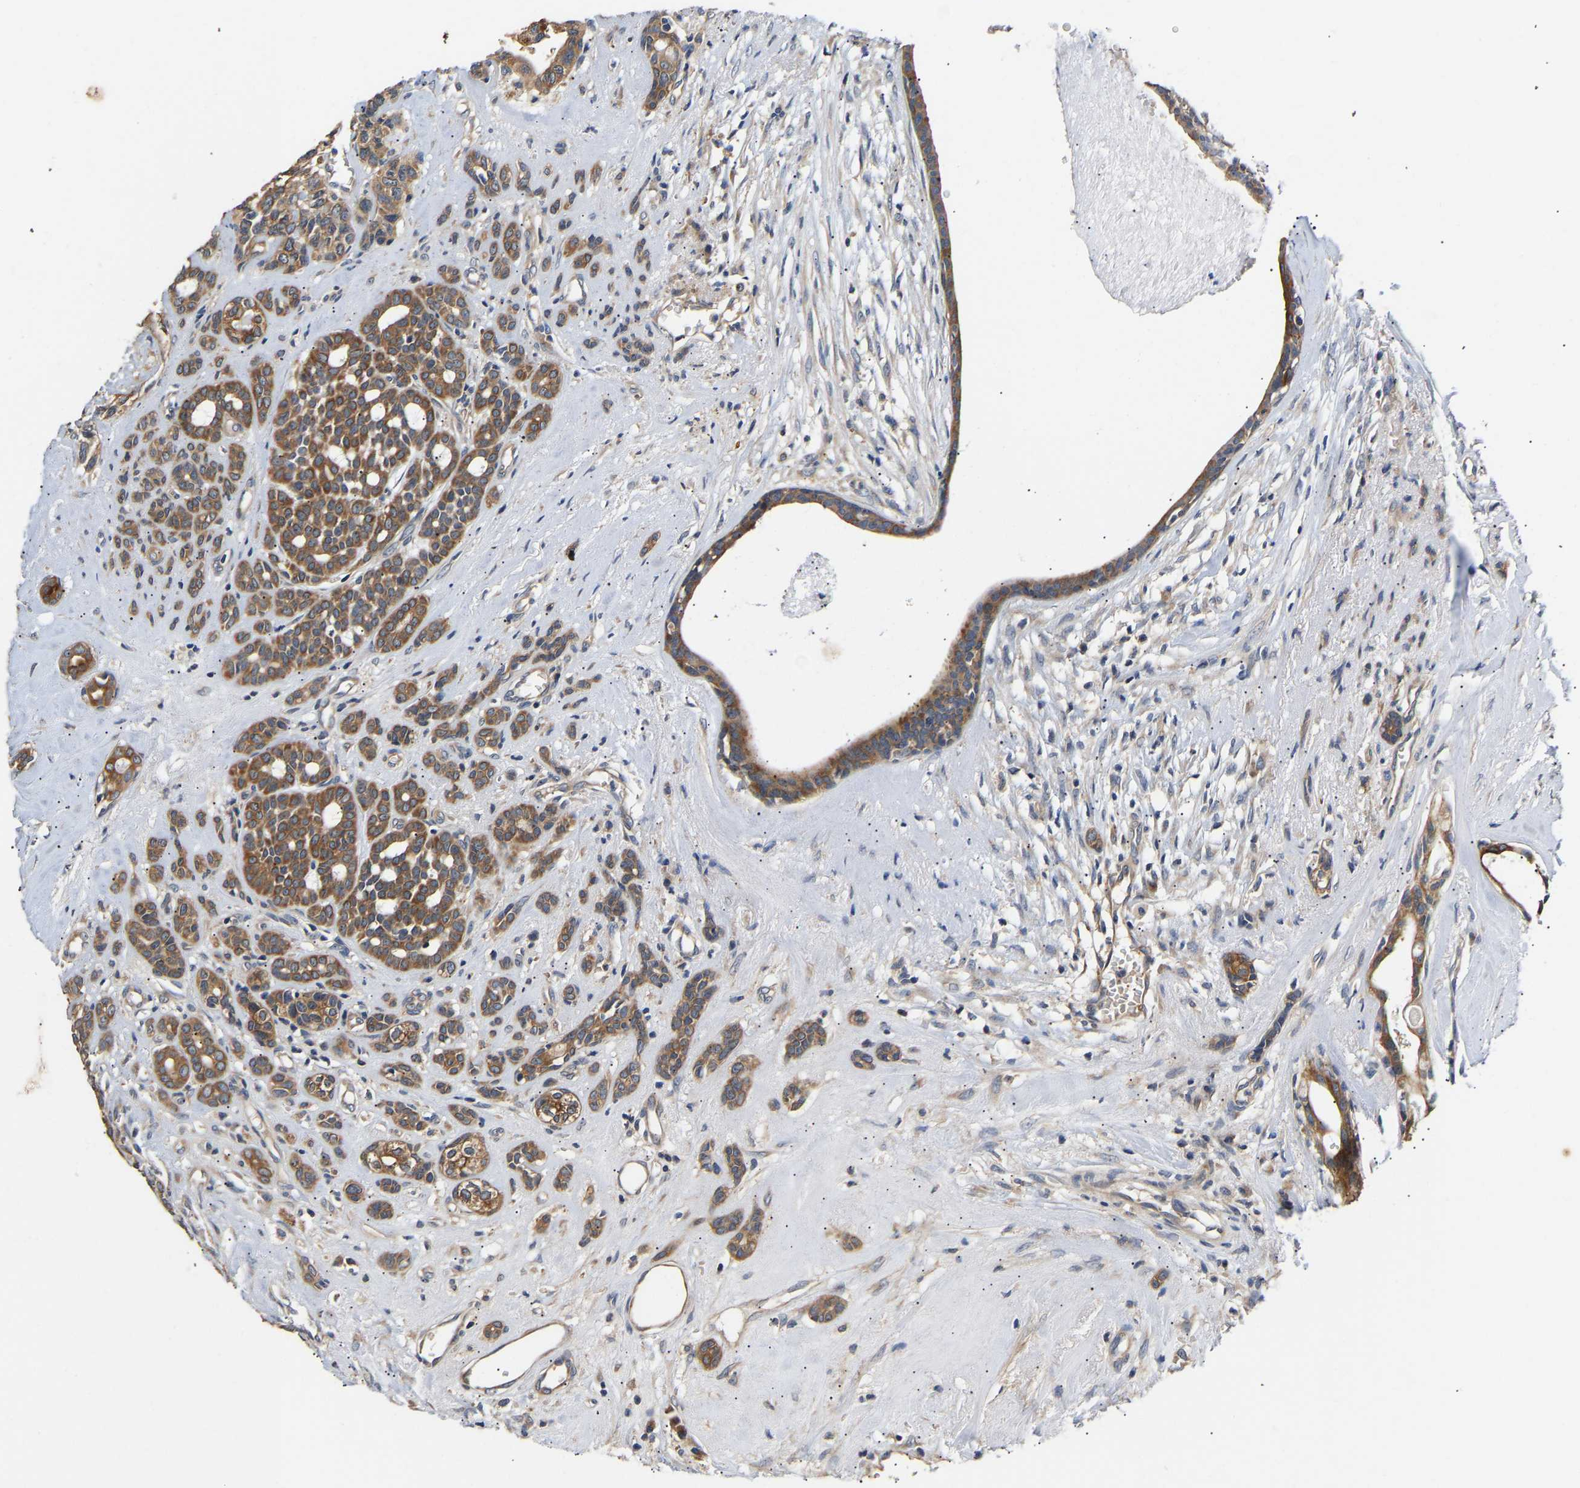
{"staining": {"intensity": "moderate", "quantity": ">75%", "location": "cytoplasmic/membranous"}, "tissue": "head and neck cancer", "cell_type": "Tumor cells", "image_type": "cancer", "snomed": [{"axis": "morphology", "description": "Adenocarcinoma, NOS"}, {"axis": "topography", "description": "Salivary gland, NOS"}, {"axis": "topography", "description": "Head-Neck"}], "caption": "Adenocarcinoma (head and neck) stained for a protein demonstrates moderate cytoplasmic/membranous positivity in tumor cells.", "gene": "LRBA", "patient": {"sex": "female", "age": 76}}